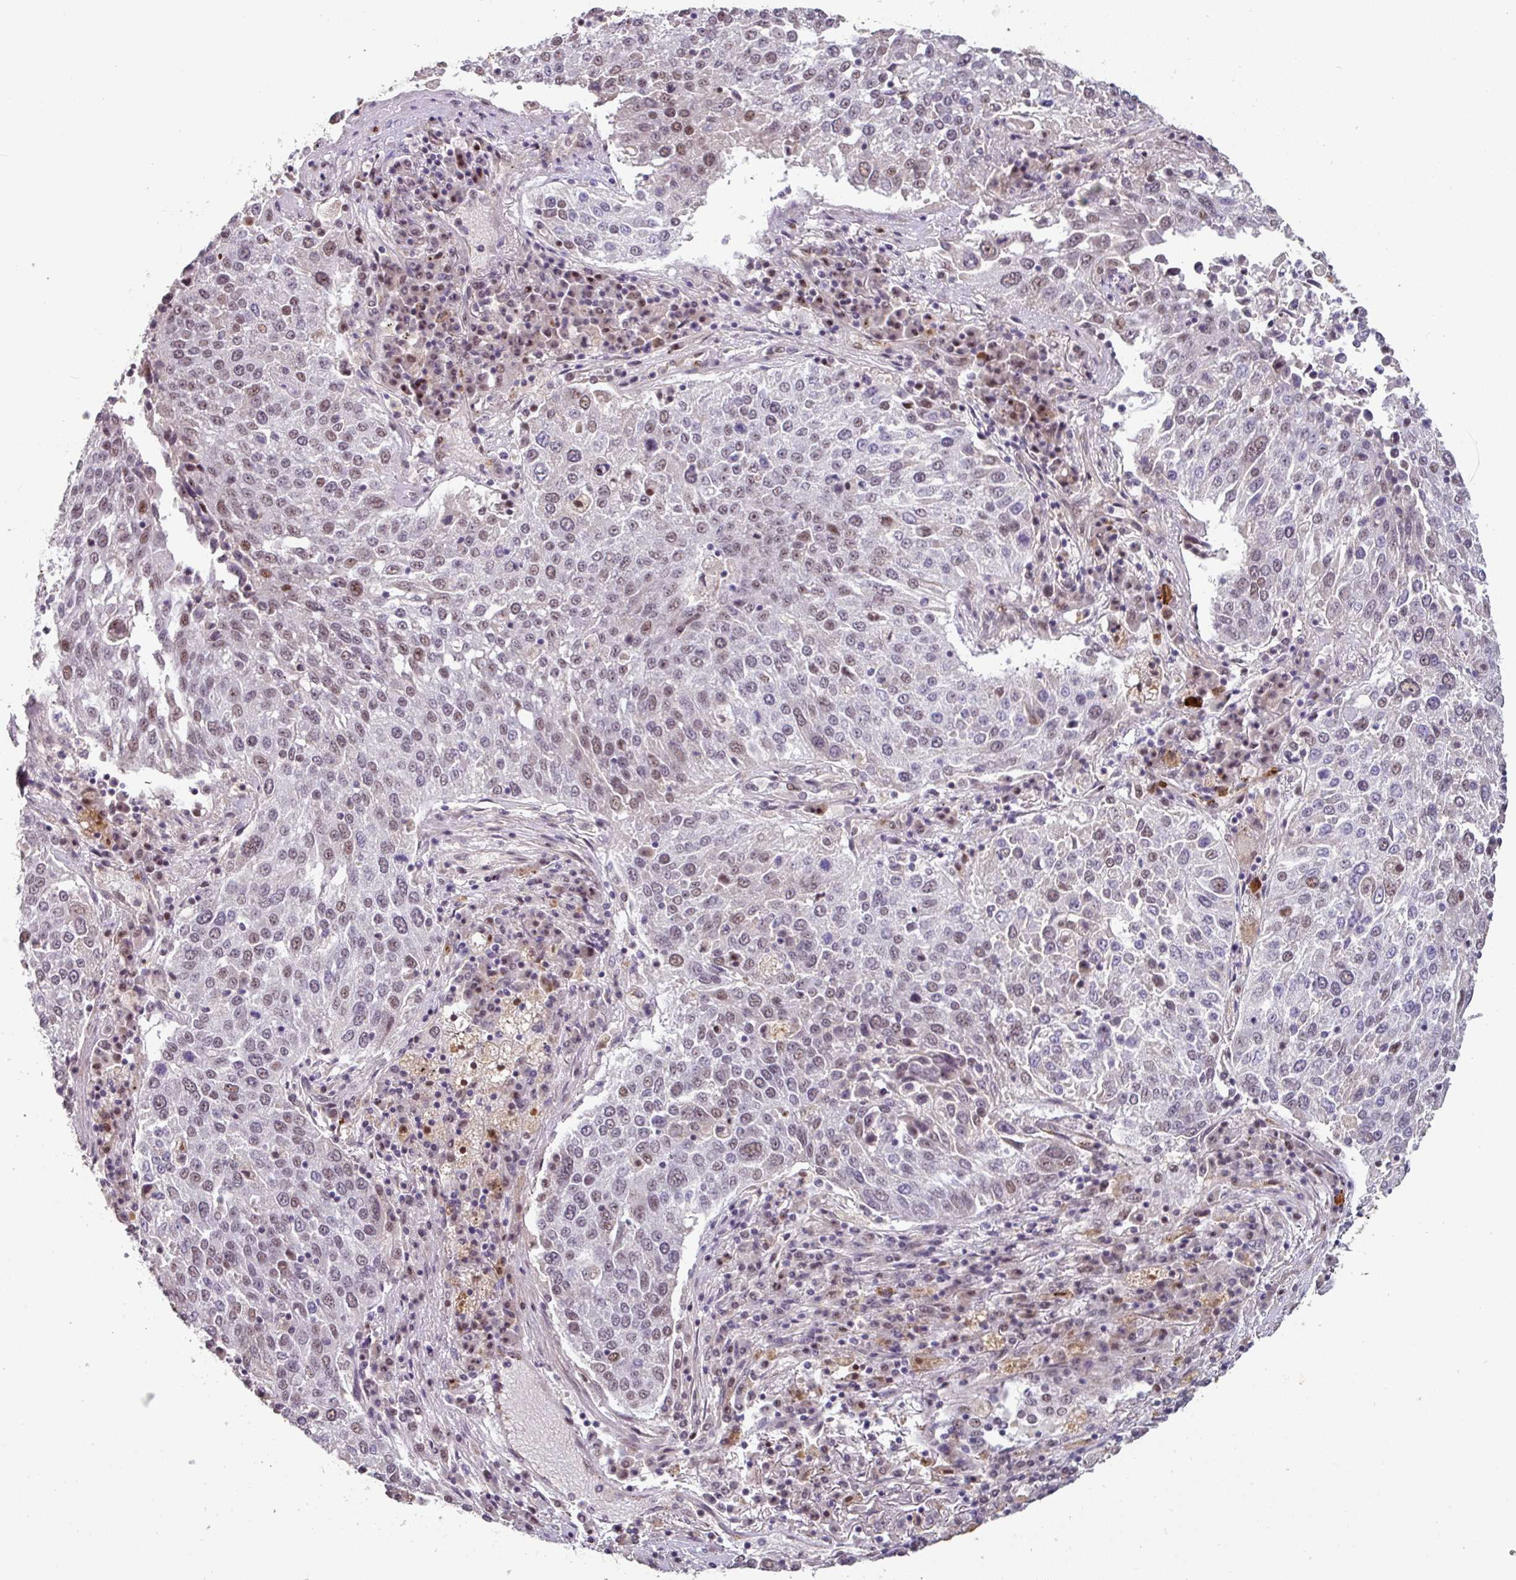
{"staining": {"intensity": "moderate", "quantity": "25%-75%", "location": "nuclear"}, "tissue": "lung cancer", "cell_type": "Tumor cells", "image_type": "cancer", "snomed": [{"axis": "morphology", "description": "Squamous cell carcinoma, NOS"}, {"axis": "topography", "description": "Lung"}], "caption": "Tumor cells demonstrate medium levels of moderate nuclear staining in about 25%-75% of cells in lung cancer (squamous cell carcinoma).", "gene": "SIDT2", "patient": {"sex": "male", "age": 65}}